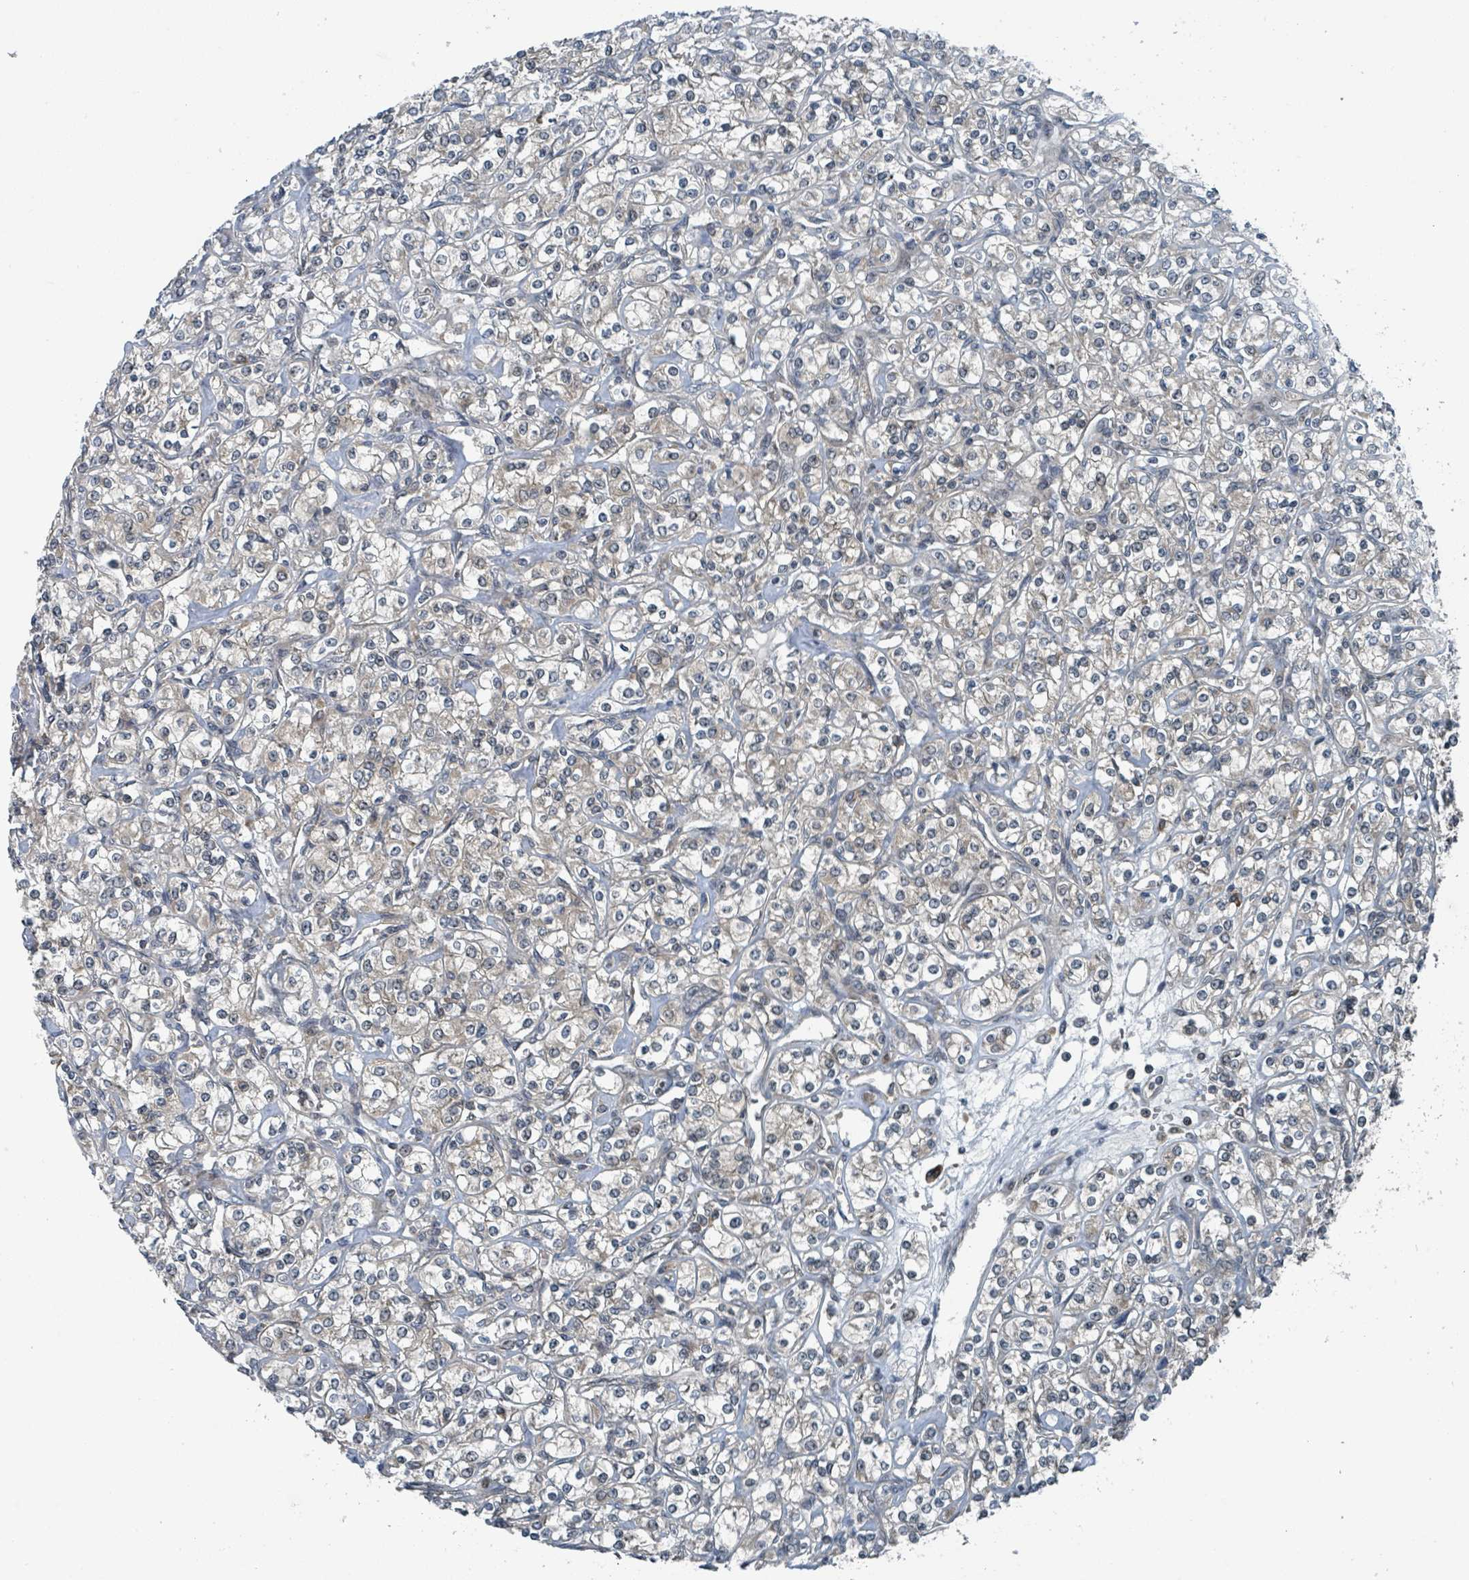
{"staining": {"intensity": "moderate", "quantity": "<25%", "location": "nuclear"}, "tissue": "renal cancer", "cell_type": "Tumor cells", "image_type": "cancer", "snomed": [{"axis": "morphology", "description": "Adenocarcinoma, NOS"}, {"axis": "topography", "description": "Kidney"}], "caption": "Protein positivity by IHC exhibits moderate nuclear expression in approximately <25% of tumor cells in renal cancer (adenocarcinoma).", "gene": "GOLGA7", "patient": {"sex": "male", "age": 77}}